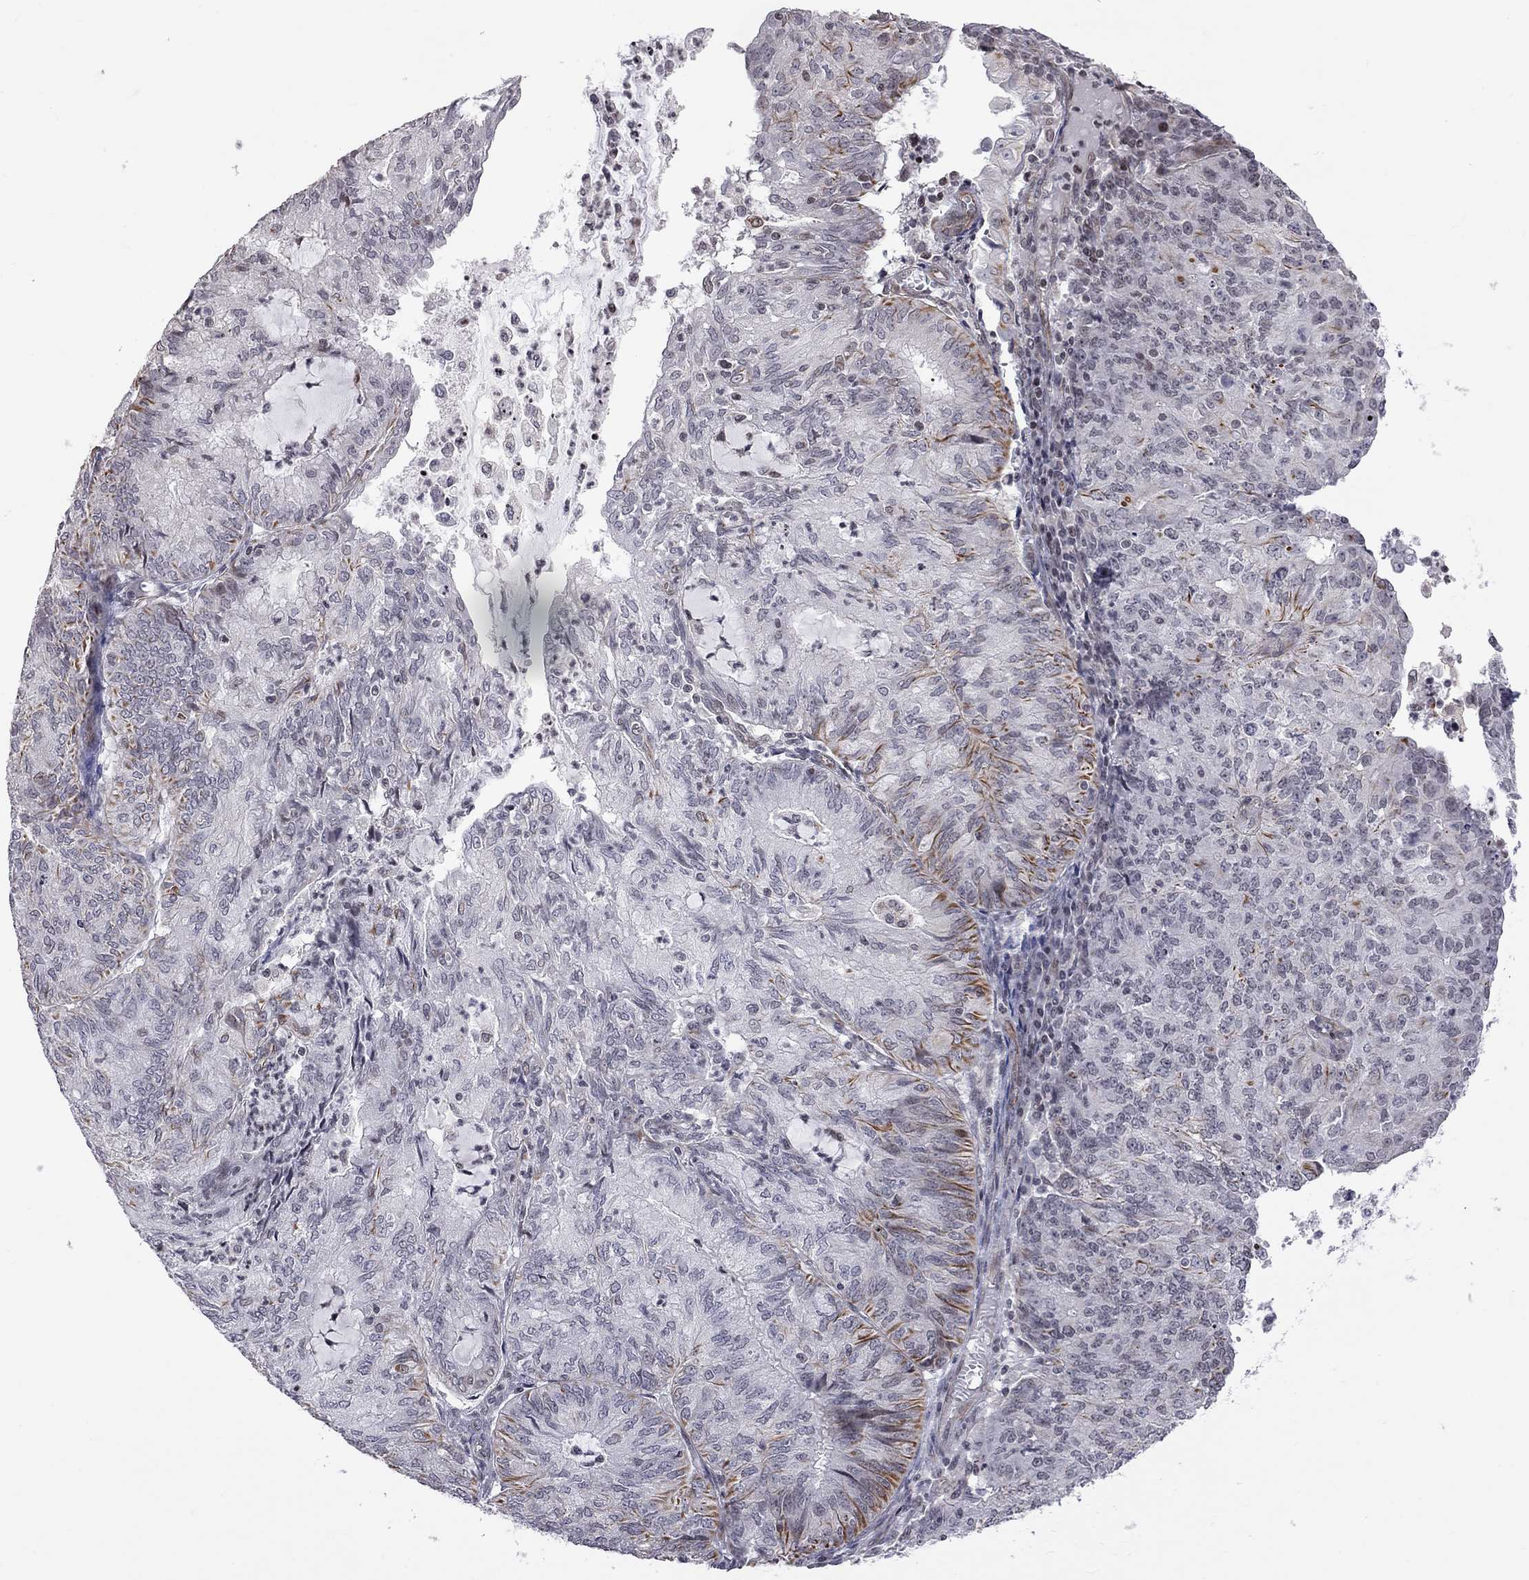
{"staining": {"intensity": "moderate", "quantity": "<25%", "location": "cytoplasmic/membranous"}, "tissue": "endometrial cancer", "cell_type": "Tumor cells", "image_type": "cancer", "snomed": [{"axis": "morphology", "description": "Adenocarcinoma, NOS"}, {"axis": "topography", "description": "Endometrium"}], "caption": "Immunohistochemistry of human adenocarcinoma (endometrial) reveals low levels of moderate cytoplasmic/membranous staining in approximately <25% of tumor cells.", "gene": "MTNR1B", "patient": {"sex": "female", "age": 82}}